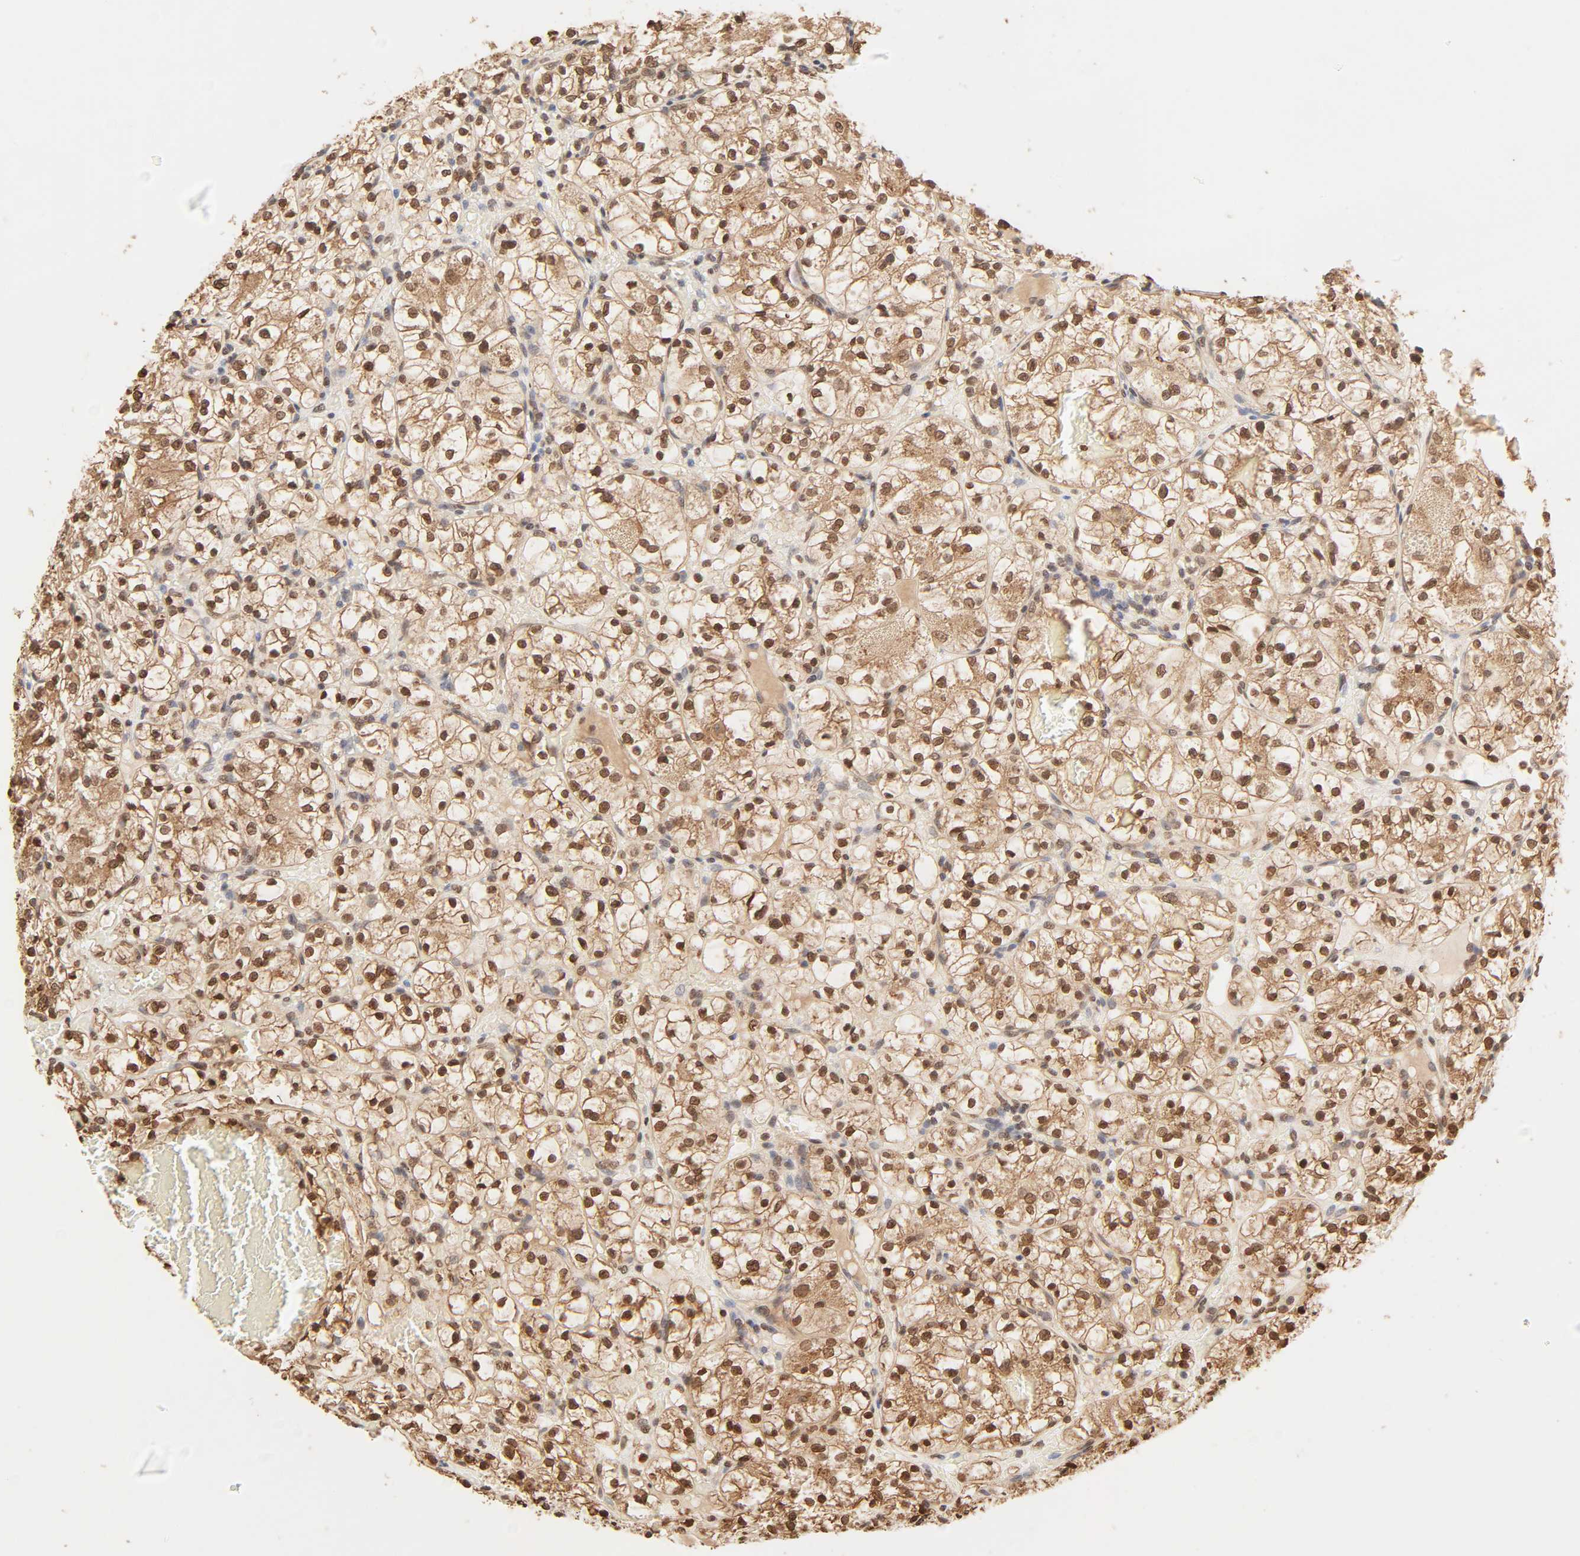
{"staining": {"intensity": "strong", "quantity": ">75%", "location": "cytoplasmic/membranous,nuclear"}, "tissue": "renal cancer", "cell_type": "Tumor cells", "image_type": "cancer", "snomed": [{"axis": "morphology", "description": "Adenocarcinoma, NOS"}, {"axis": "topography", "description": "Kidney"}], "caption": "Strong cytoplasmic/membranous and nuclear expression for a protein is identified in about >75% of tumor cells of renal cancer (adenocarcinoma) using IHC.", "gene": "TBL1X", "patient": {"sex": "female", "age": 60}}